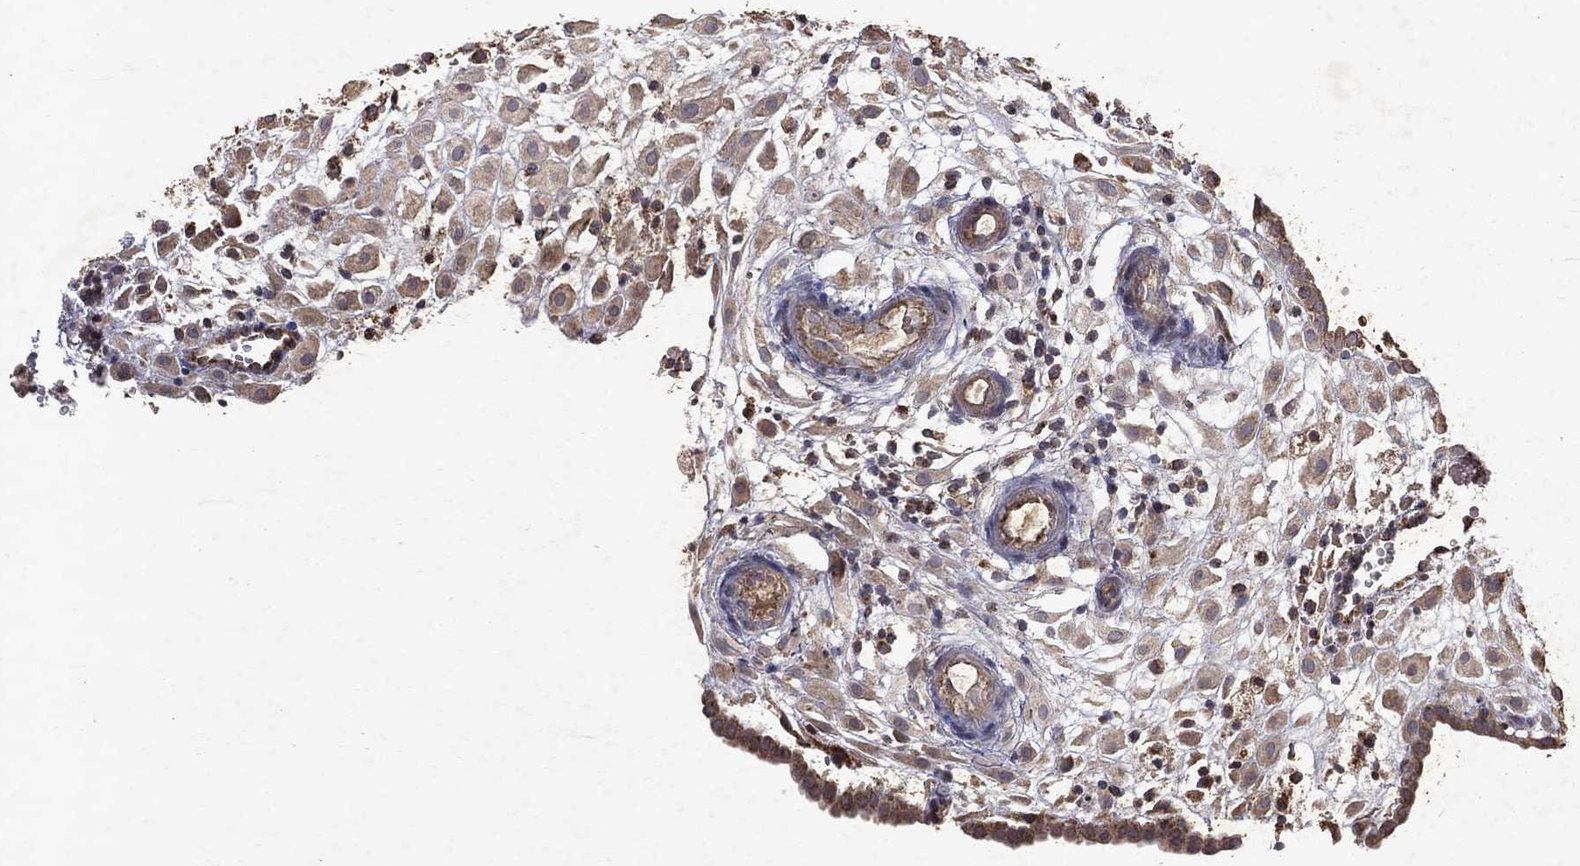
{"staining": {"intensity": "weak", "quantity": "<25%", "location": "cytoplasmic/membranous"}, "tissue": "placenta", "cell_type": "Decidual cells", "image_type": "normal", "snomed": [{"axis": "morphology", "description": "Normal tissue, NOS"}, {"axis": "topography", "description": "Placenta"}], "caption": "Immunohistochemistry of normal placenta shows no expression in decidual cells. (Brightfield microscopy of DAB immunohistochemistry at high magnification).", "gene": "PYROXD2", "patient": {"sex": "female", "age": 24}}